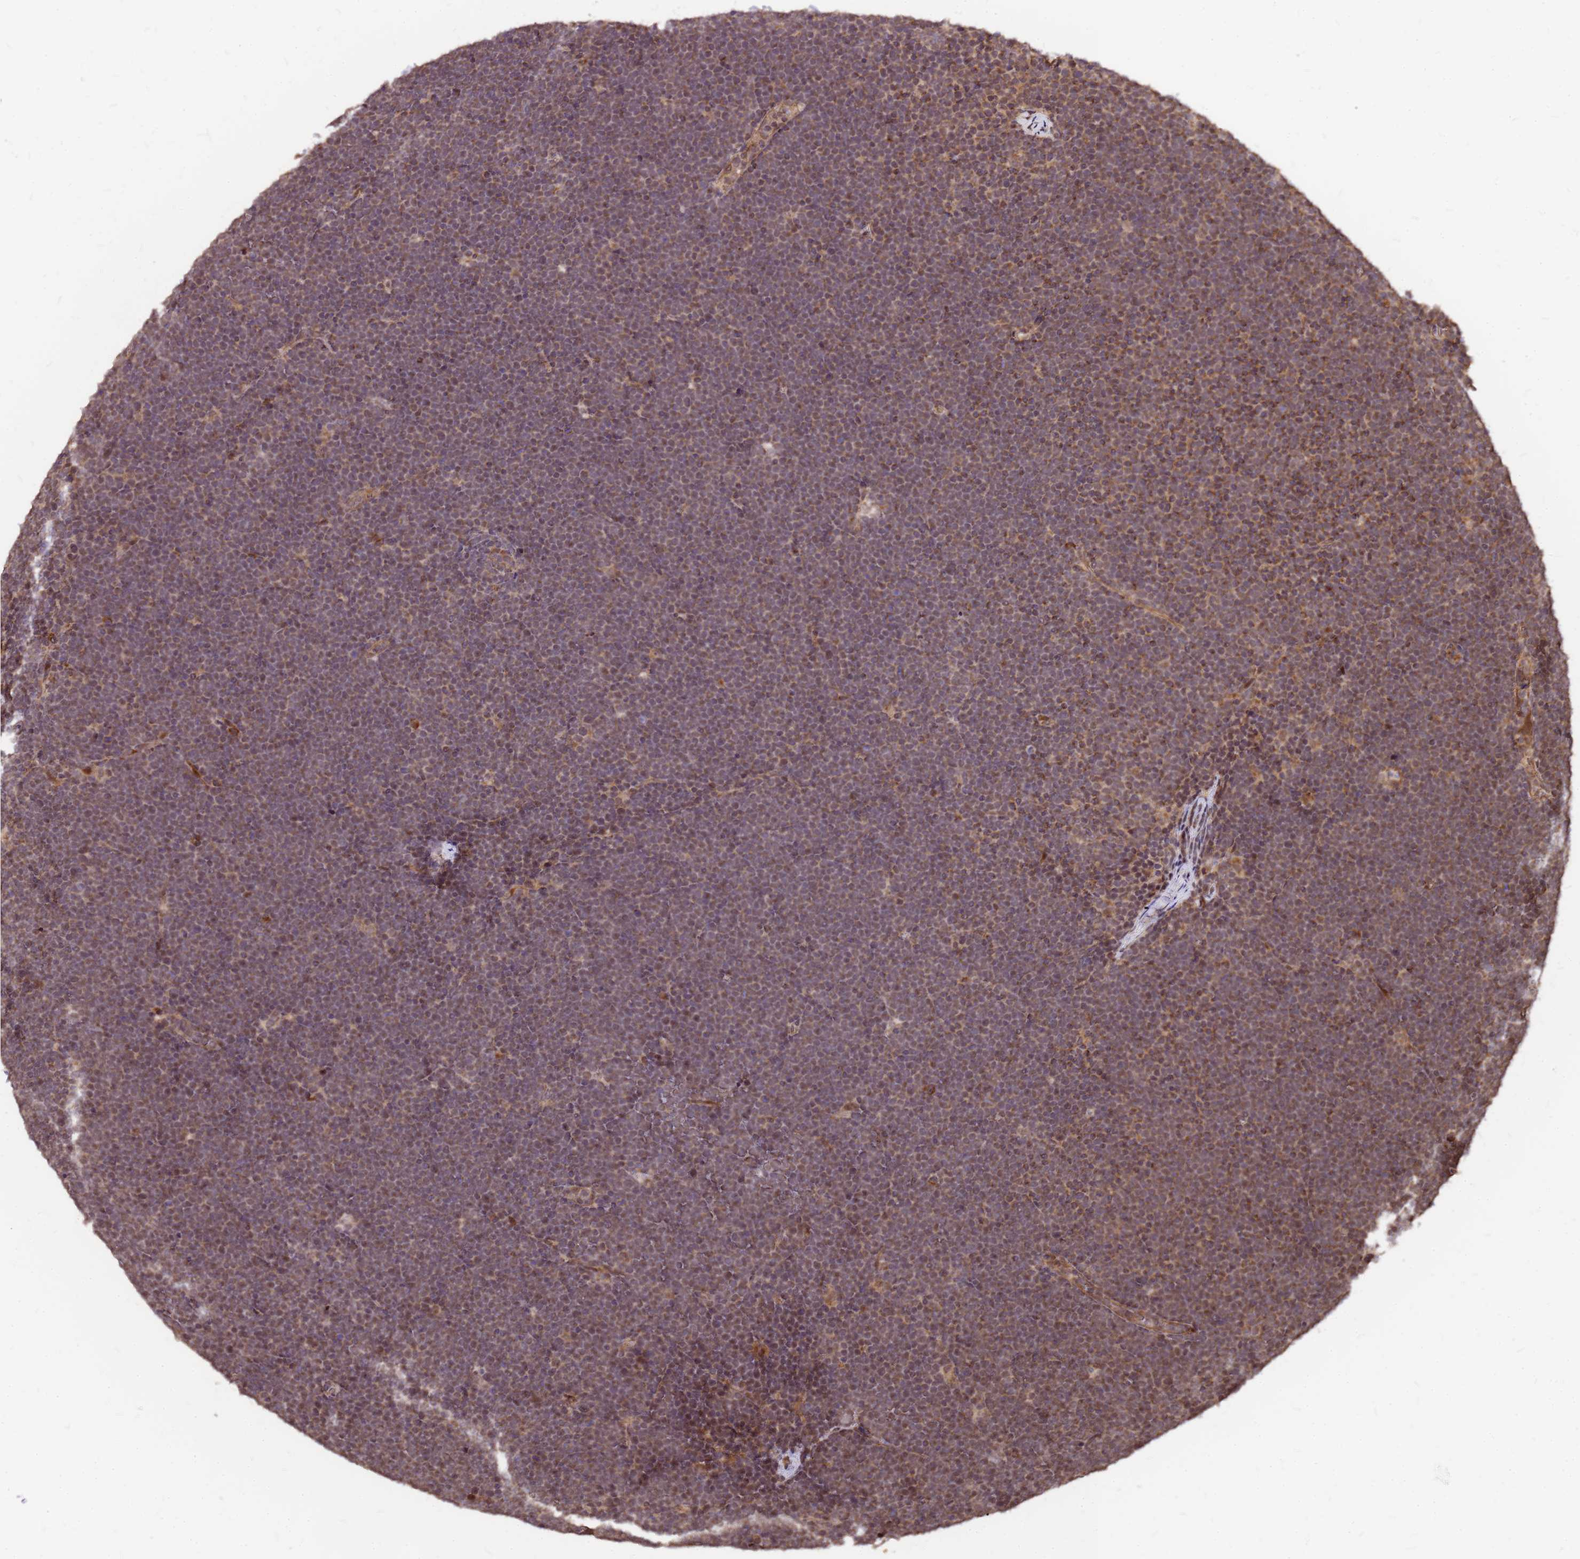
{"staining": {"intensity": "weak", "quantity": "25%-75%", "location": "cytoplasmic/membranous,nuclear"}, "tissue": "lymphoma", "cell_type": "Tumor cells", "image_type": "cancer", "snomed": [{"axis": "morphology", "description": "Malignant lymphoma, non-Hodgkin's type, High grade"}, {"axis": "topography", "description": "Lymph node"}], "caption": "The image shows staining of lymphoma, revealing weak cytoplasmic/membranous and nuclear protein expression (brown color) within tumor cells.", "gene": "GPATCH8", "patient": {"sex": "male", "age": 13}}